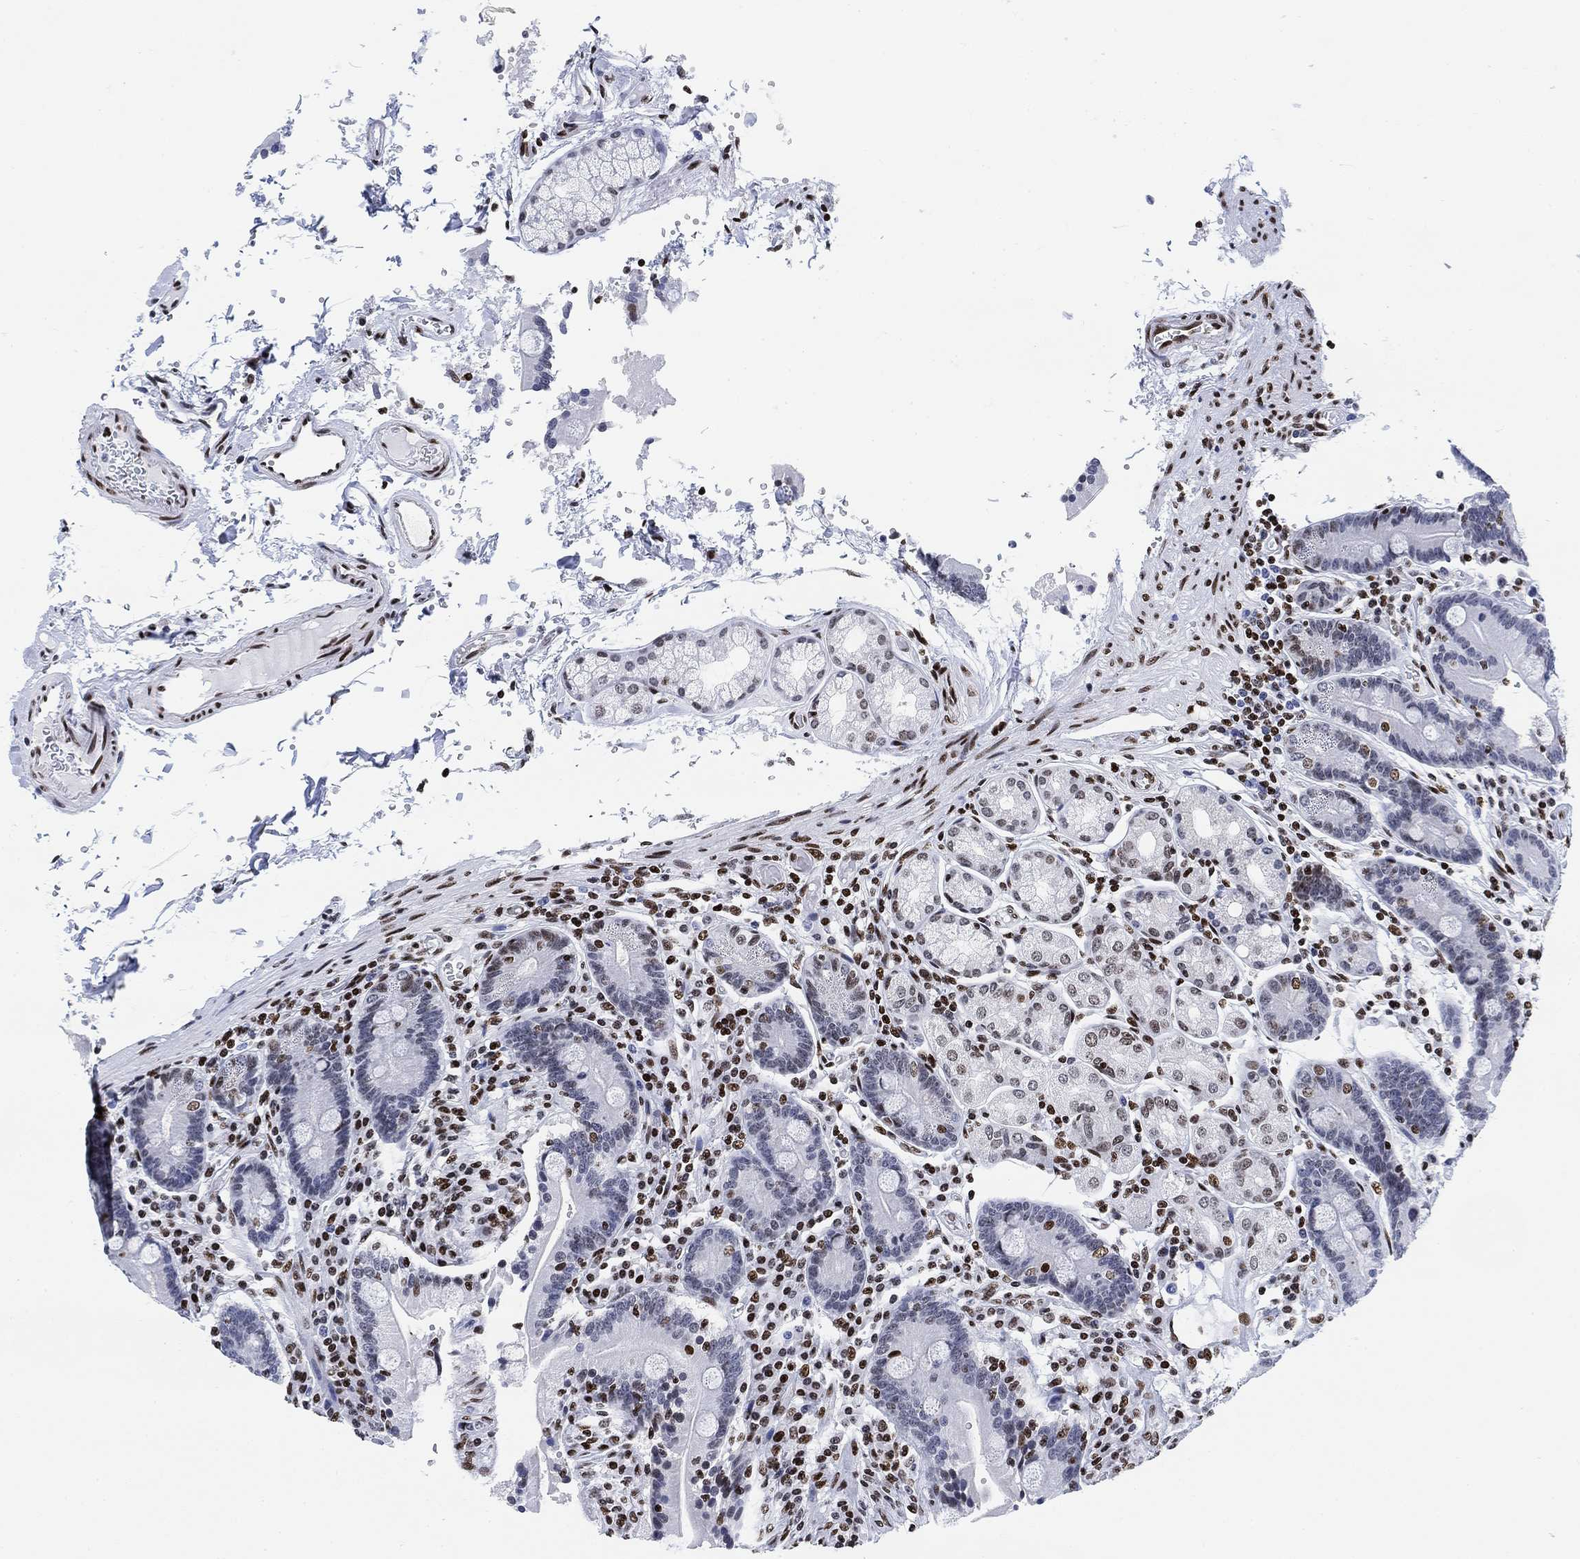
{"staining": {"intensity": "moderate", "quantity": "<25%", "location": "nuclear"}, "tissue": "duodenum", "cell_type": "Glandular cells", "image_type": "normal", "snomed": [{"axis": "morphology", "description": "Normal tissue, NOS"}, {"axis": "topography", "description": "Duodenum"}], "caption": "A high-resolution image shows IHC staining of unremarkable duodenum, which exhibits moderate nuclear staining in about <25% of glandular cells.", "gene": "H1", "patient": {"sex": "female", "age": 62}}